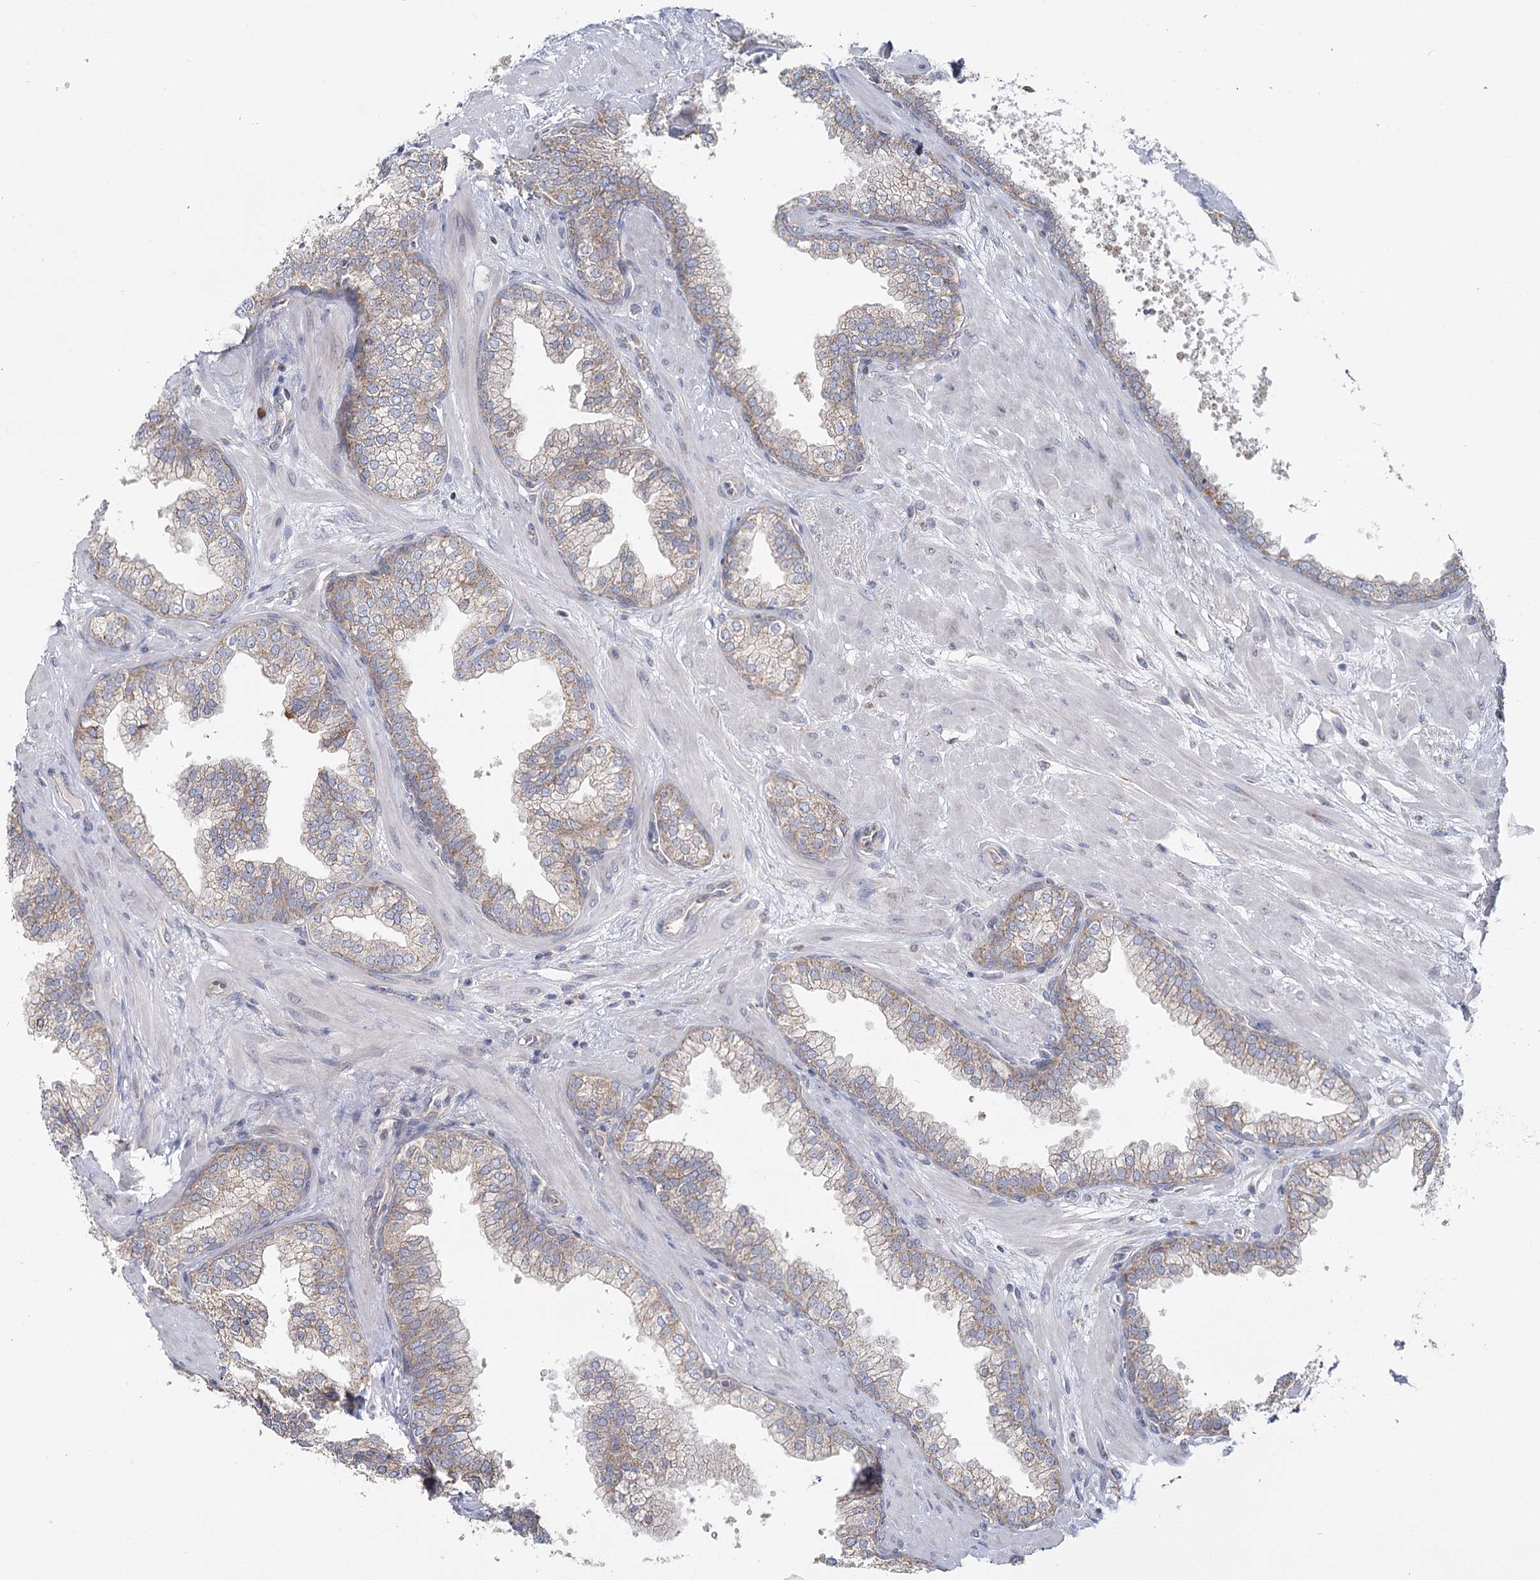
{"staining": {"intensity": "weak", "quantity": "25%-75%", "location": "cytoplasmic/membranous"}, "tissue": "prostate", "cell_type": "Glandular cells", "image_type": "normal", "snomed": [{"axis": "morphology", "description": "Normal tissue, NOS"}, {"axis": "topography", "description": "Prostate"}], "caption": "Glandular cells show low levels of weak cytoplasmic/membranous positivity in about 25%-75% of cells in unremarkable human prostate.", "gene": "ACOX2", "patient": {"sex": "male", "age": 60}}